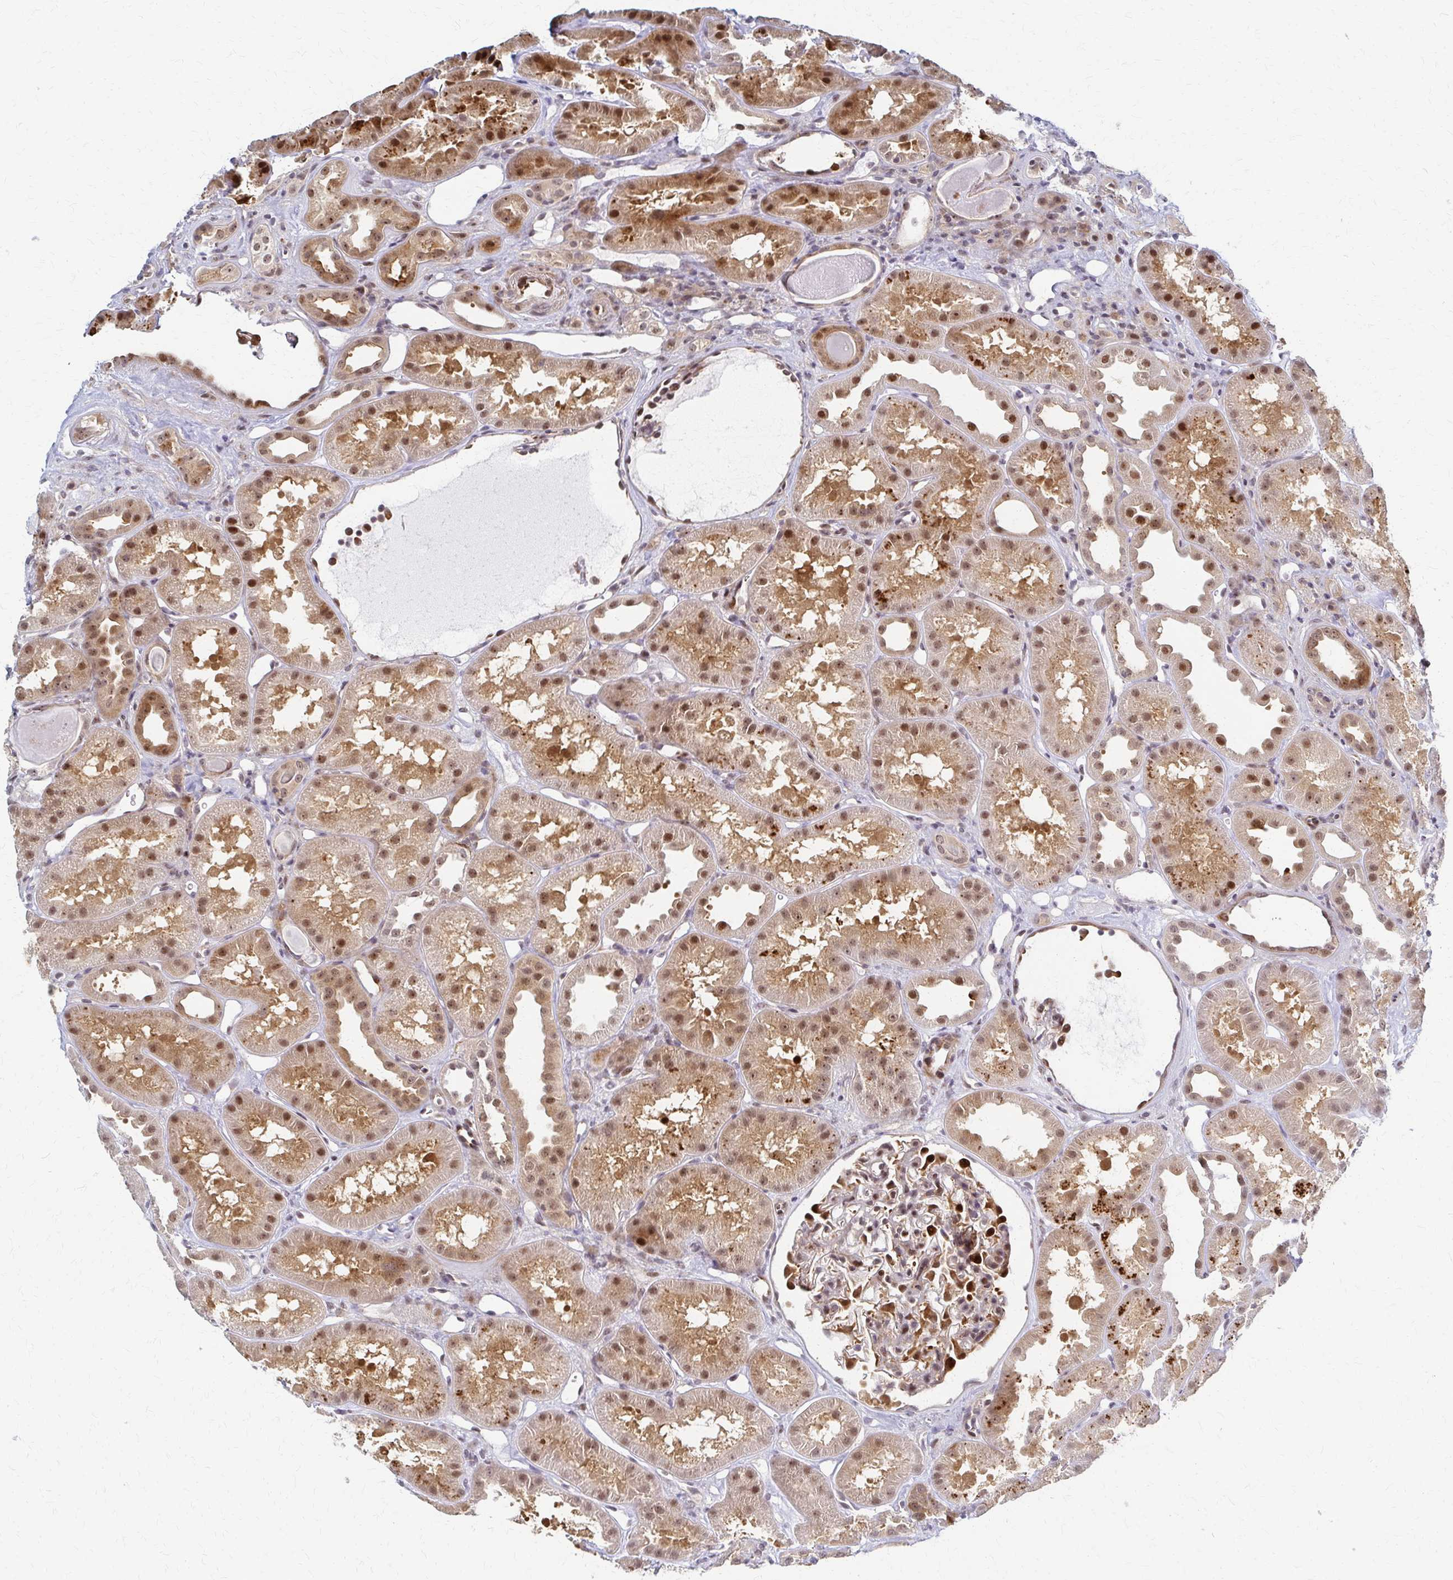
{"staining": {"intensity": "moderate", "quantity": ">75%", "location": "nuclear"}, "tissue": "kidney", "cell_type": "Cells in glomeruli", "image_type": "normal", "snomed": [{"axis": "morphology", "description": "Normal tissue, NOS"}, {"axis": "topography", "description": "Kidney"}], "caption": "High-power microscopy captured an immunohistochemistry histopathology image of unremarkable kidney, revealing moderate nuclear staining in approximately >75% of cells in glomeruli.", "gene": "PSMD7", "patient": {"sex": "male", "age": 61}}